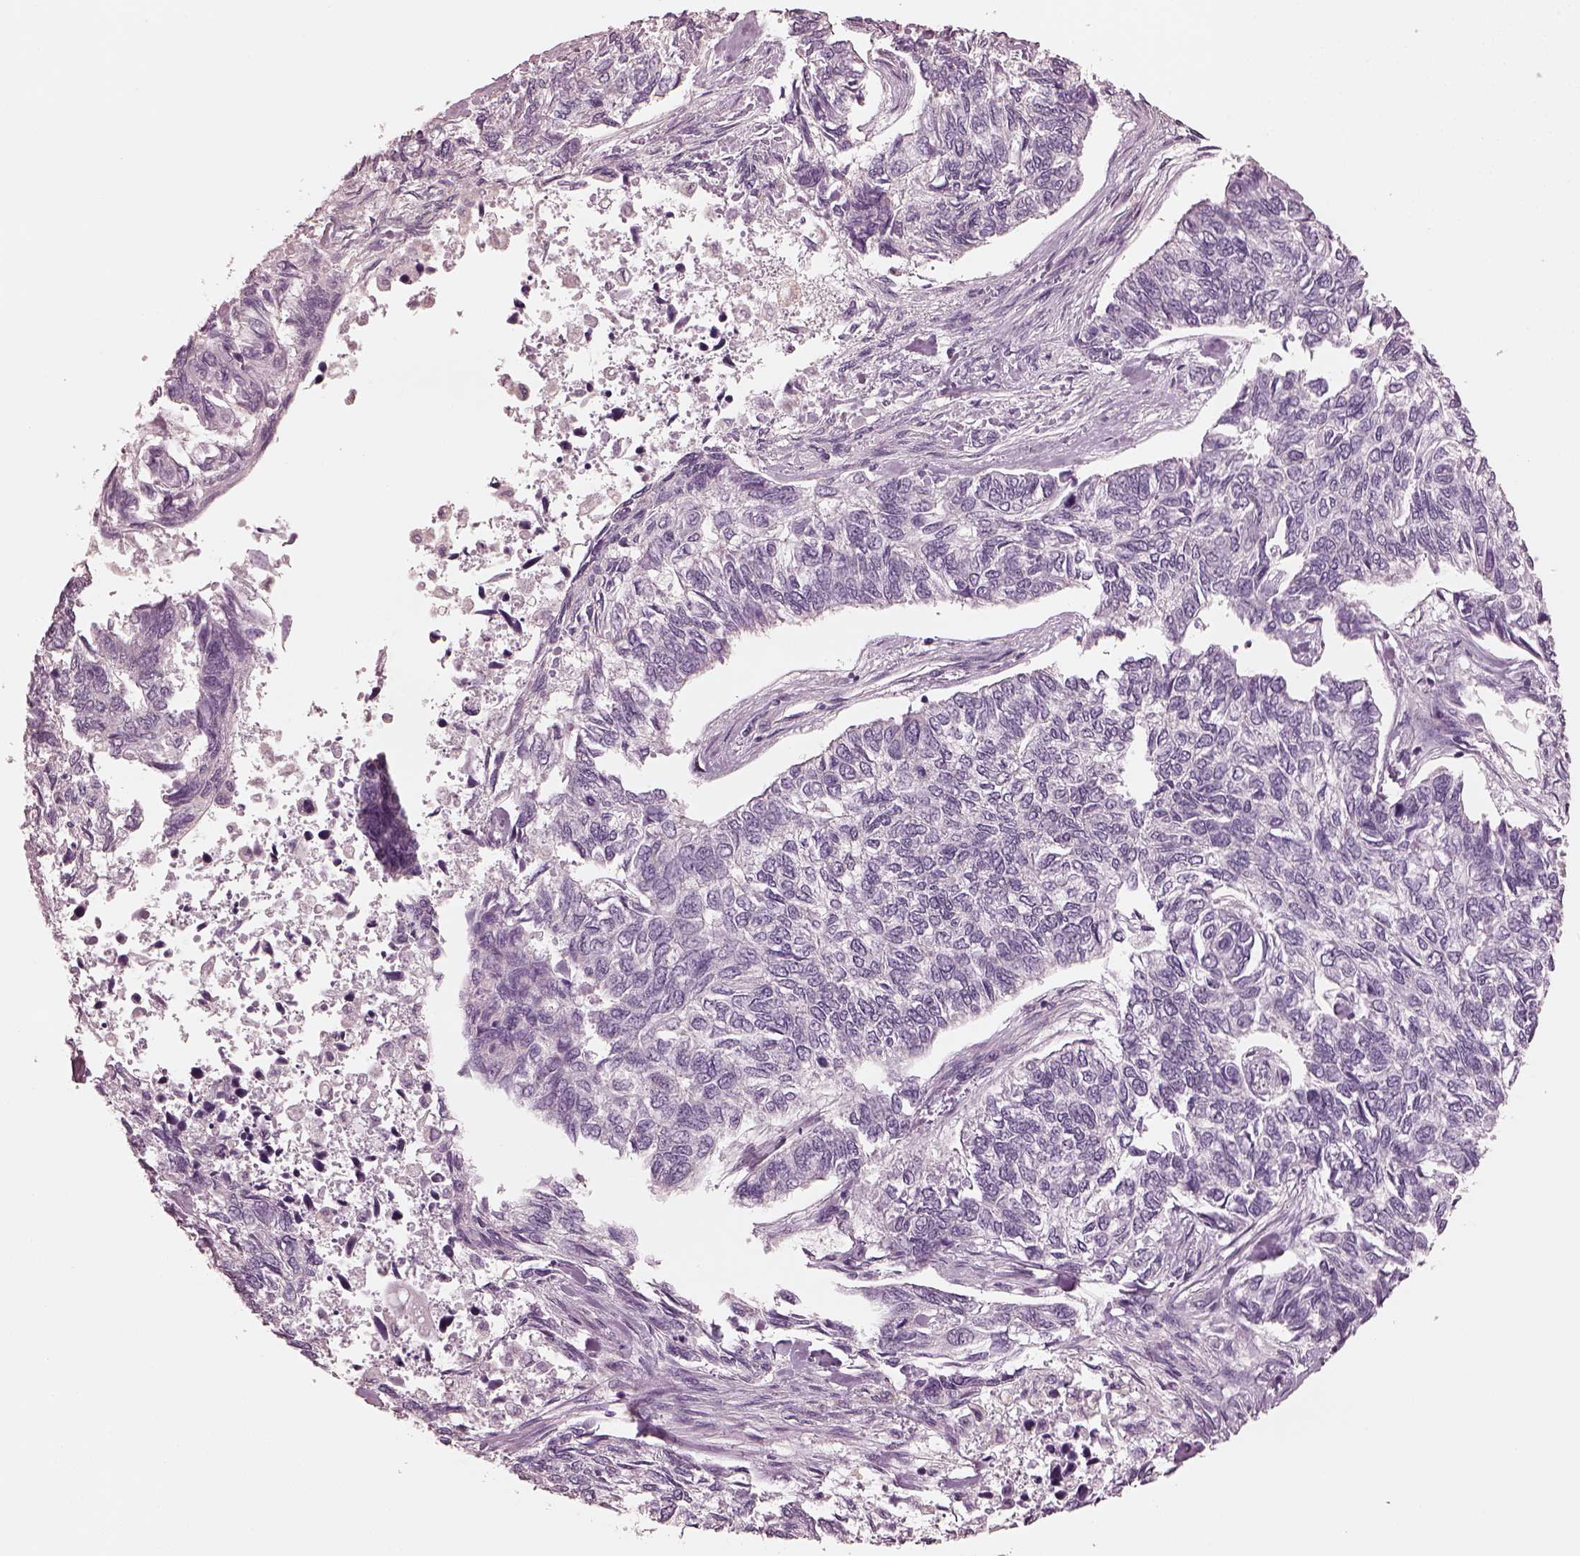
{"staining": {"intensity": "negative", "quantity": "none", "location": "none"}, "tissue": "skin cancer", "cell_type": "Tumor cells", "image_type": "cancer", "snomed": [{"axis": "morphology", "description": "Basal cell carcinoma"}, {"axis": "topography", "description": "Skin"}], "caption": "Immunohistochemistry (IHC) histopathology image of neoplastic tissue: skin cancer (basal cell carcinoma) stained with DAB (3,3'-diaminobenzidine) exhibits no significant protein expression in tumor cells.", "gene": "OPTC", "patient": {"sex": "female", "age": 65}}